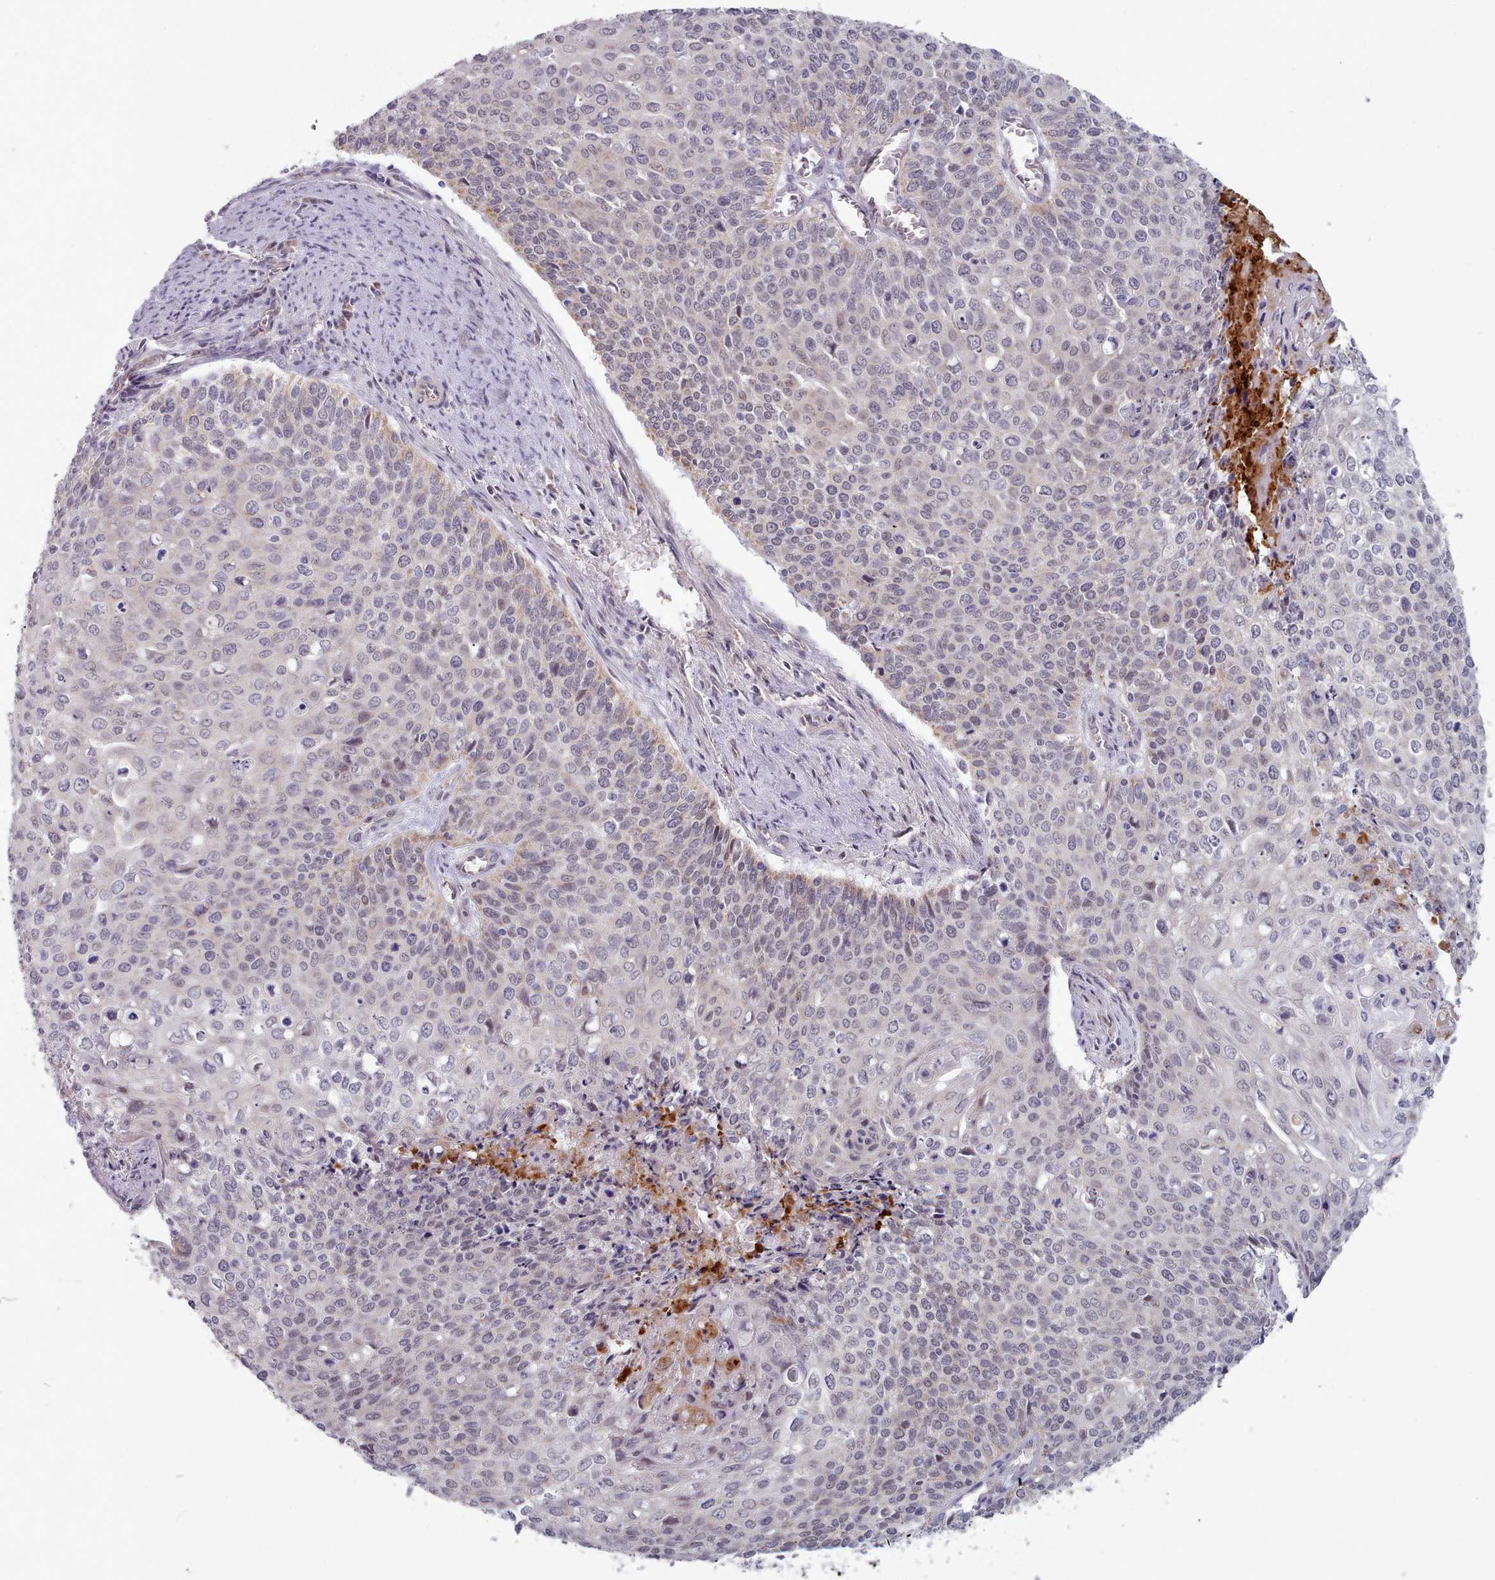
{"staining": {"intensity": "weak", "quantity": "<25%", "location": "cytoplasmic/membranous"}, "tissue": "cervical cancer", "cell_type": "Tumor cells", "image_type": "cancer", "snomed": [{"axis": "morphology", "description": "Squamous cell carcinoma, NOS"}, {"axis": "topography", "description": "Cervix"}], "caption": "An IHC histopathology image of cervical cancer is shown. There is no staining in tumor cells of cervical cancer.", "gene": "TRARG1", "patient": {"sex": "female", "age": 39}}